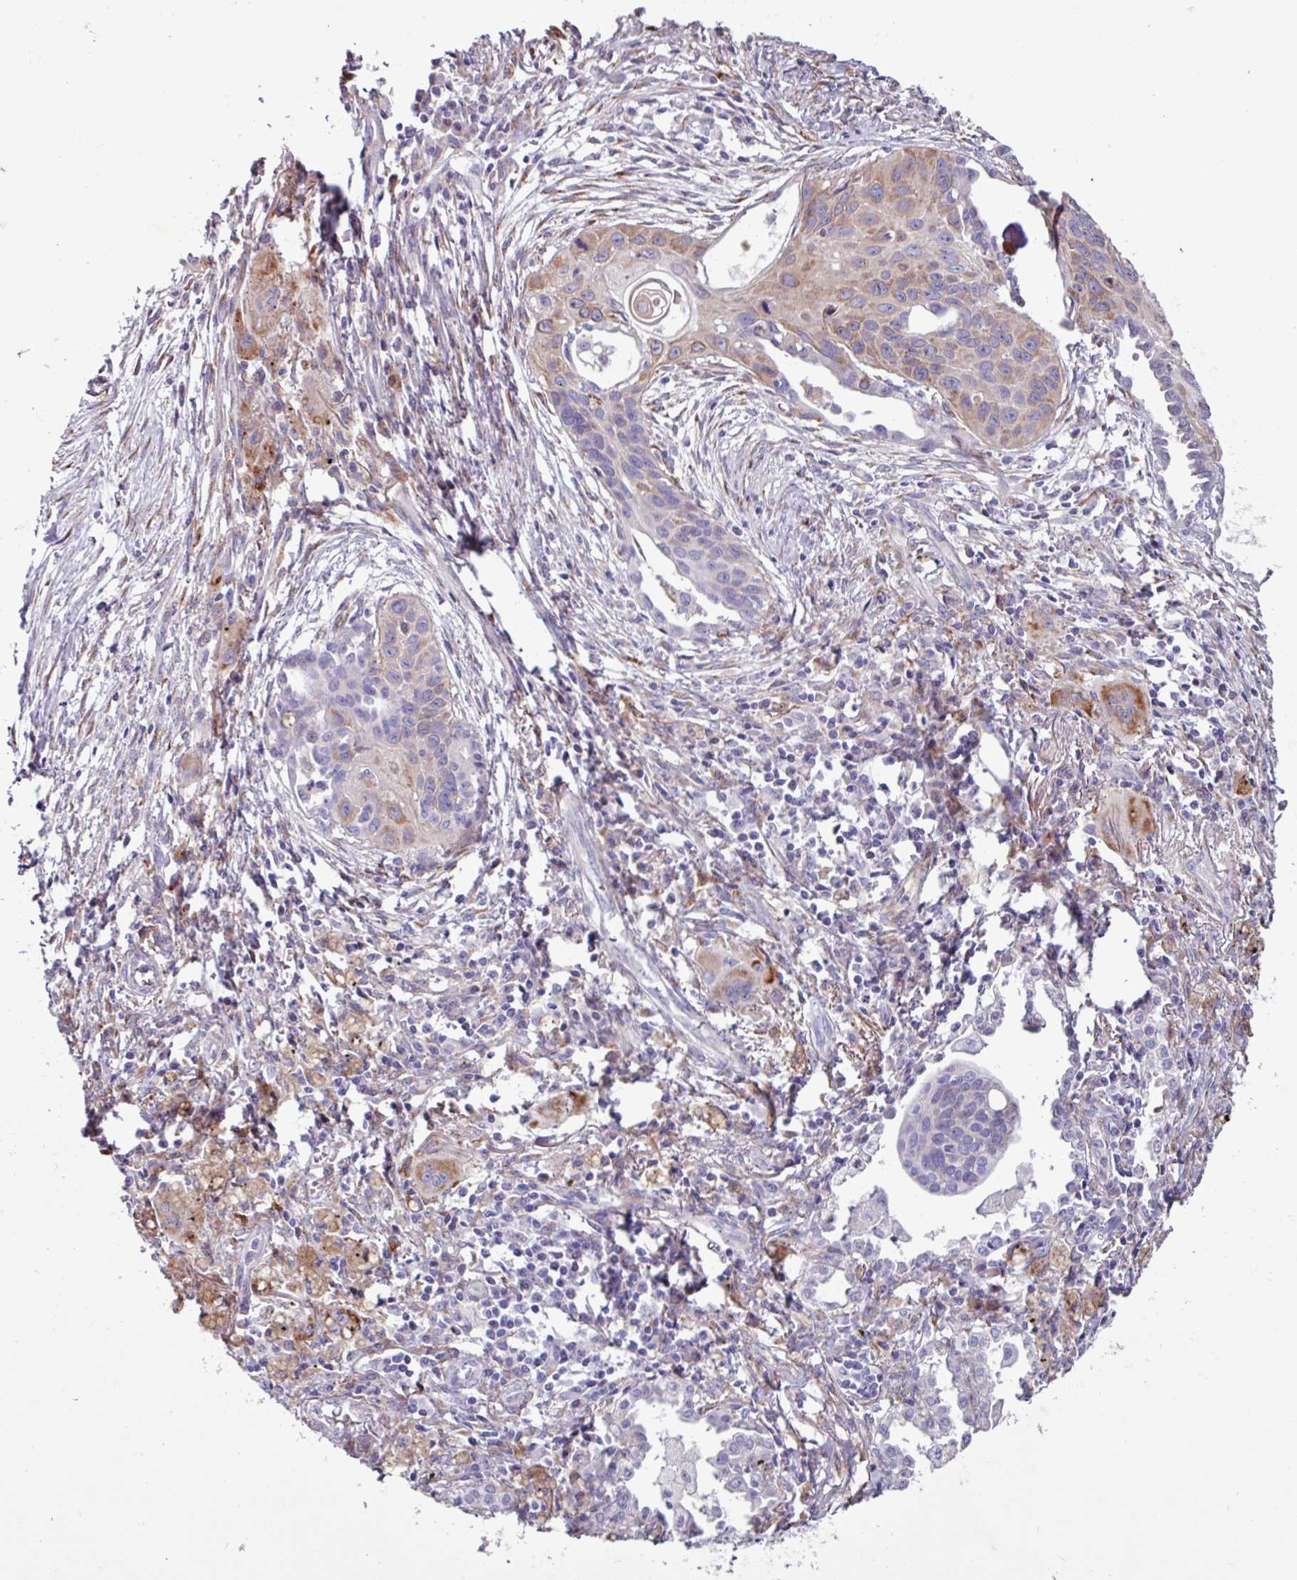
{"staining": {"intensity": "moderate", "quantity": "<25%", "location": "cytoplasmic/membranous"}, "tissue": "lung cancer", "cell_type": "Tumor cells", "image_type": "cancer", "snomed": [{"axis": "morphology", "description": "Squamous cell carcinoma, NOS"}, {"axis": "topography", "description": "Lung"}], "caption": "An image showing moderate cytoplasmic/membranous expression in approximately <25% of tumor cells in squamous cell carcinoma (lung), as visualized by brown immunohistochemical staining.", "gene": "PPP1R35", "patient": {"sex": "male", "age": 71}}